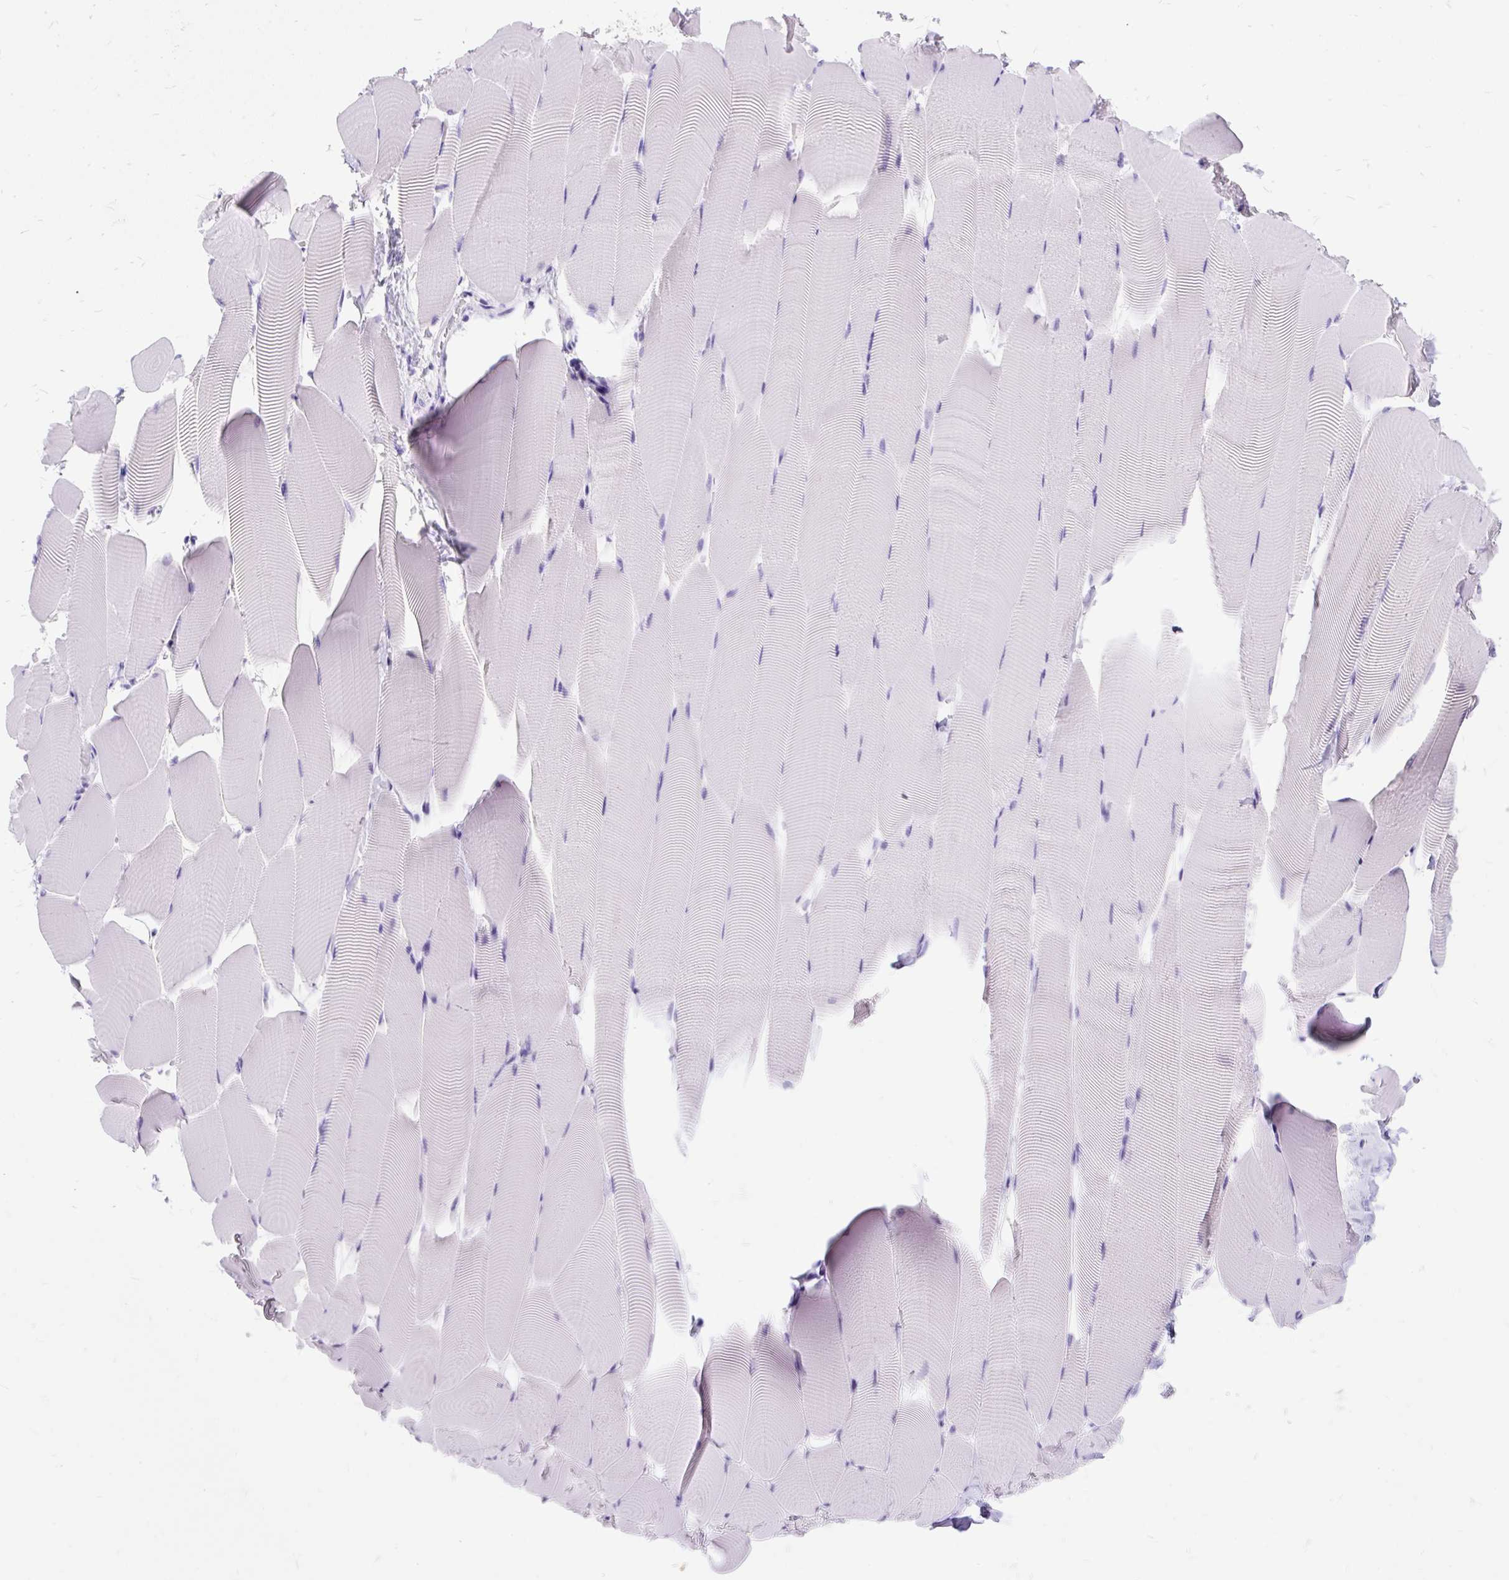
{"staining": {"intensity": "negative", "quantity": "none", "location": "none"}, "tissue": "skeletal muscle", "cell_type": "Myocytes", "image_type": "normal", "snomed": [{"axis": "morphology", "description": "Normal tissue, NOS"}, {"axis": "topography", "description": "Skeletal muscle"}], "caption": "A photomicrograph of skeletal muscle stained for a protein demonstrates no brown staining in myocytes.", "gene": "SCGB1A1", "patient": {"sex": "male", "age": 25}}